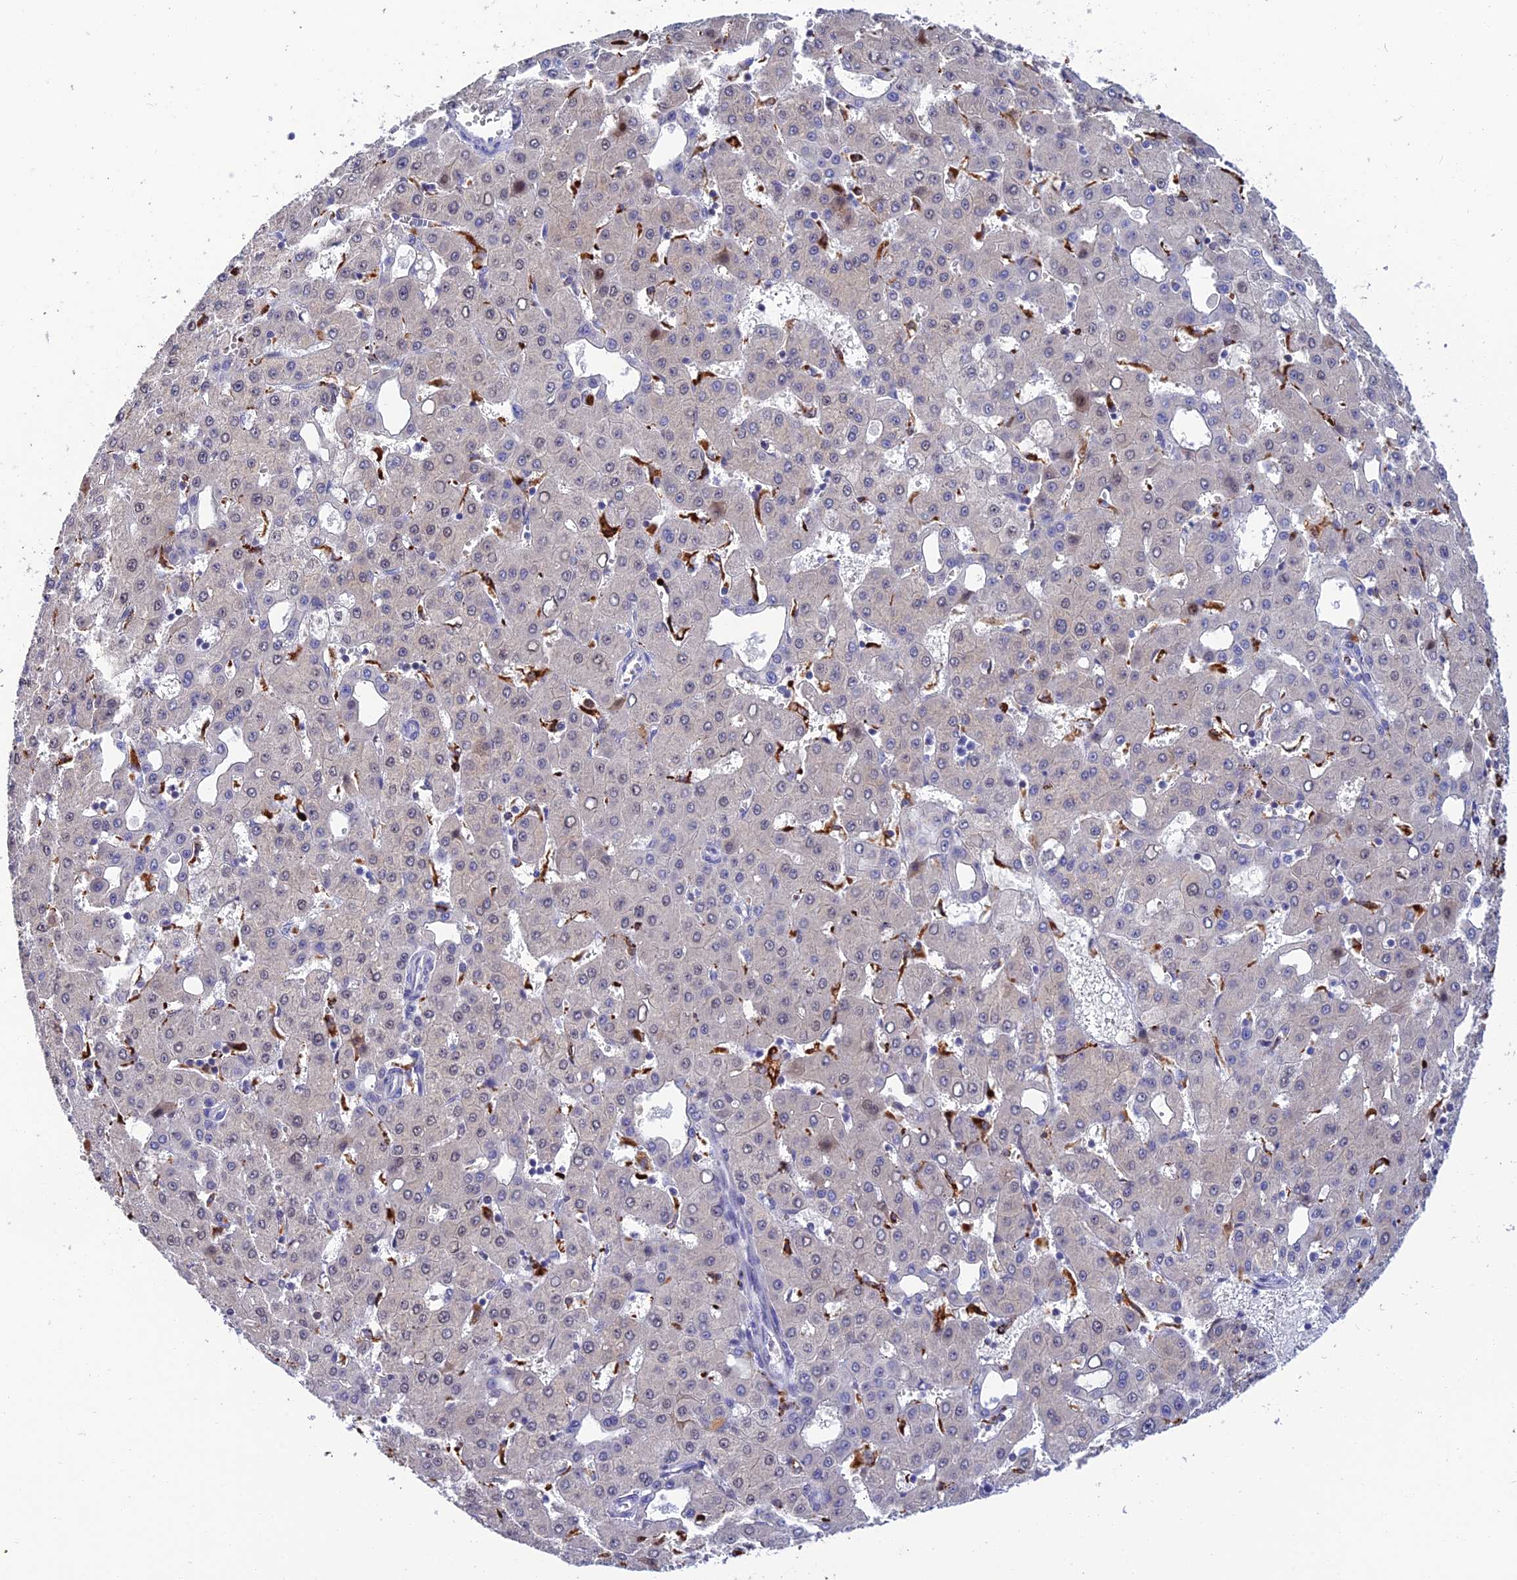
{"staining": {"intensity": "negative", "quantity": "none", "location": "none"}, "tissue": "liver cancer", "cell_type": "Tumor cells", "image_type": "cancer", "snomed": [{"axis": "morphology", "description": "Carcinoma, Hepatocellular, NOS"}, {"axis": "topography", "description": "Liver"}], "caption": "Photomicrograph shows no protein positivity in tumor cells of hepatocellular carcinoma (liver) tissue.", "gene": "HIC1", "patient": {"sex": "male", "age": 47}}